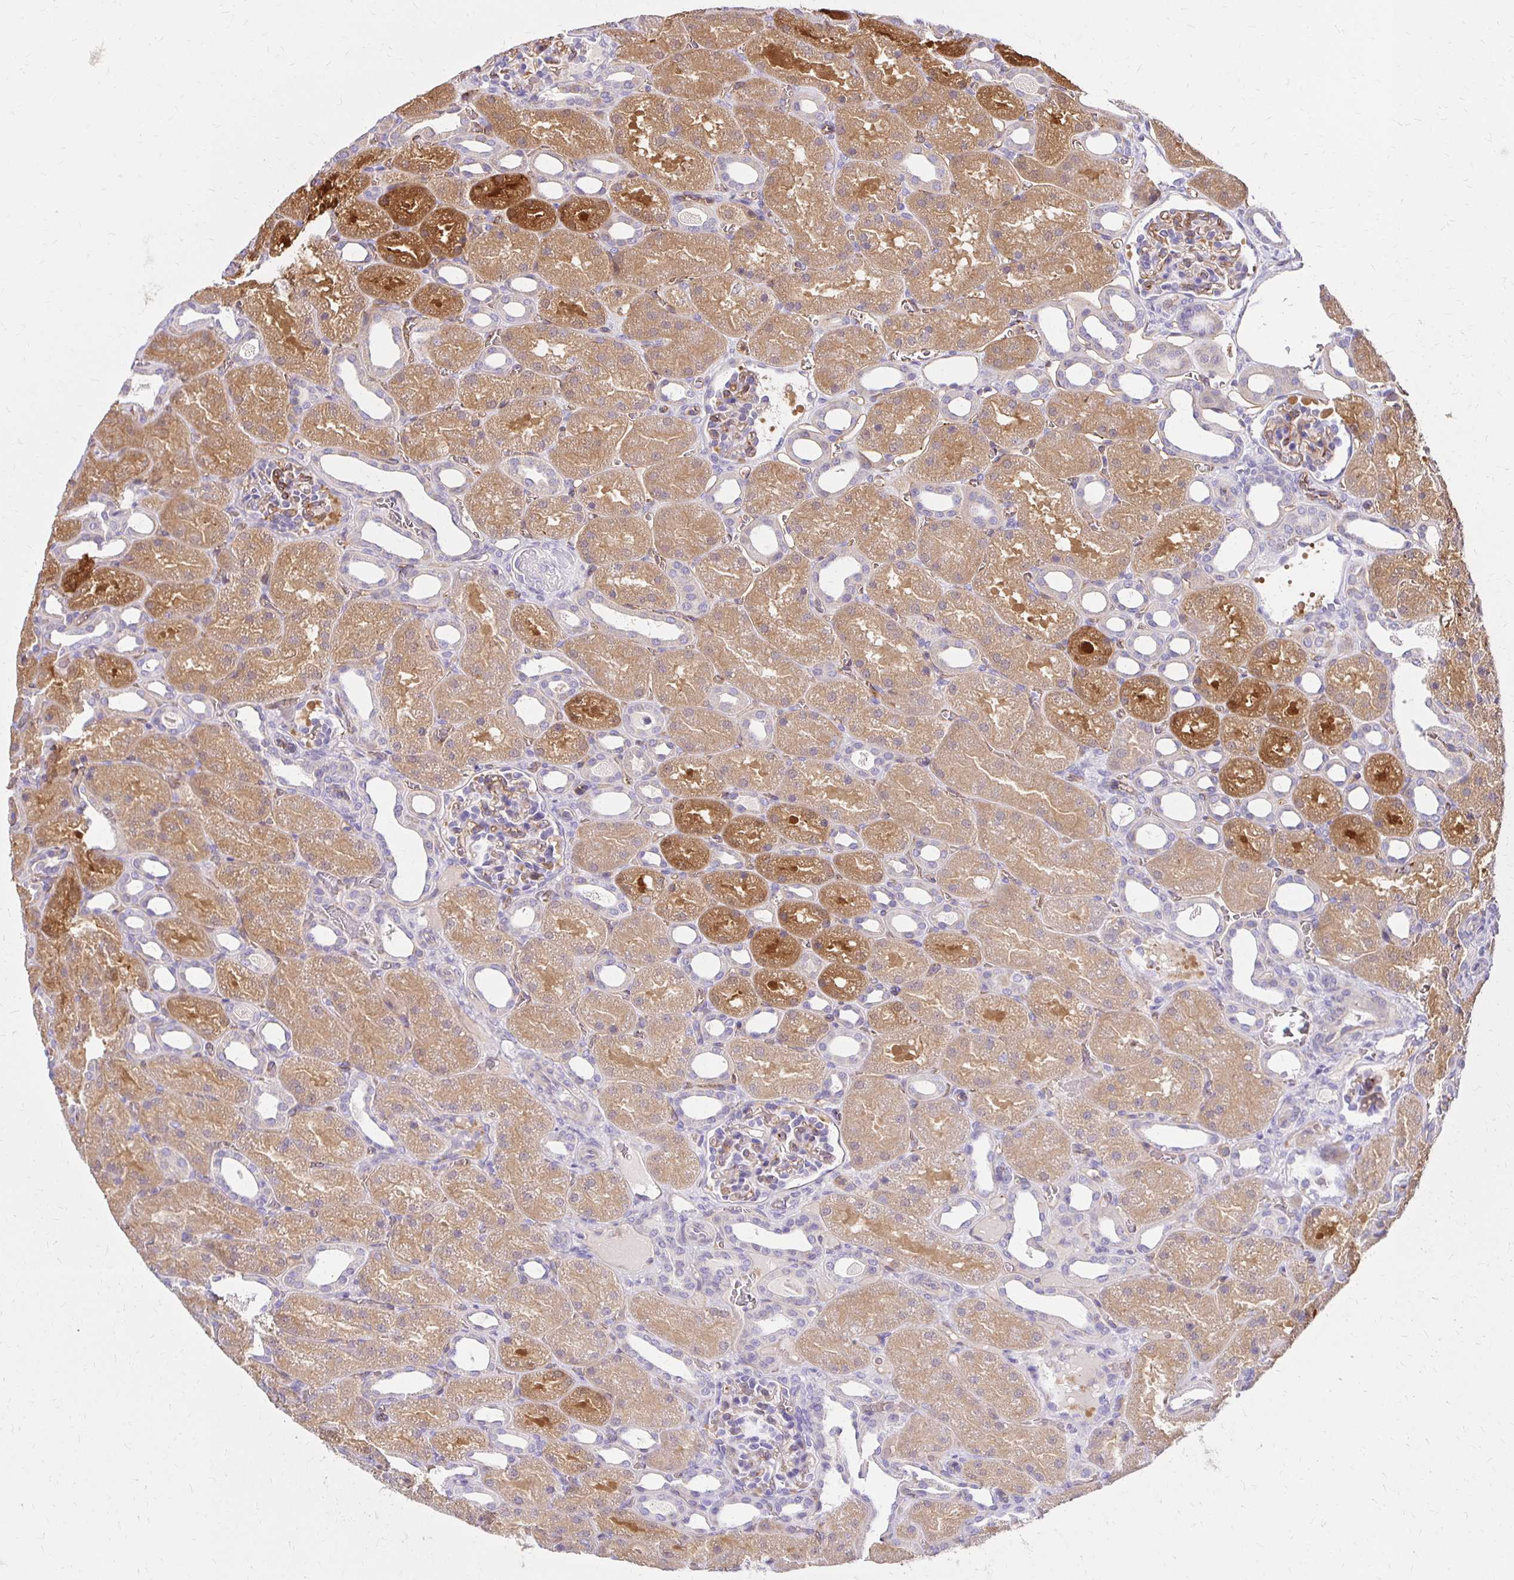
{"staining": {"intensity": "moderate", "quantity": "25%-75%", "location": "cytoplasmic/membranous"}, "tissue": "kidney", "cell_type": "Cells in glomeruli", "image_type": "normal", "snomed": [{"axis": "morphology", "description": "Normal tissue, NOS"}, {"axis": "topography", "description": "Kidney"}], "caption": "The immunohistochemical stain labels moderate cytoplasmic/membranous expression in cells in glomeruli of normal kidney.", "gene": "TTYH1", "patient": {"sex": "male", "age": 2}}